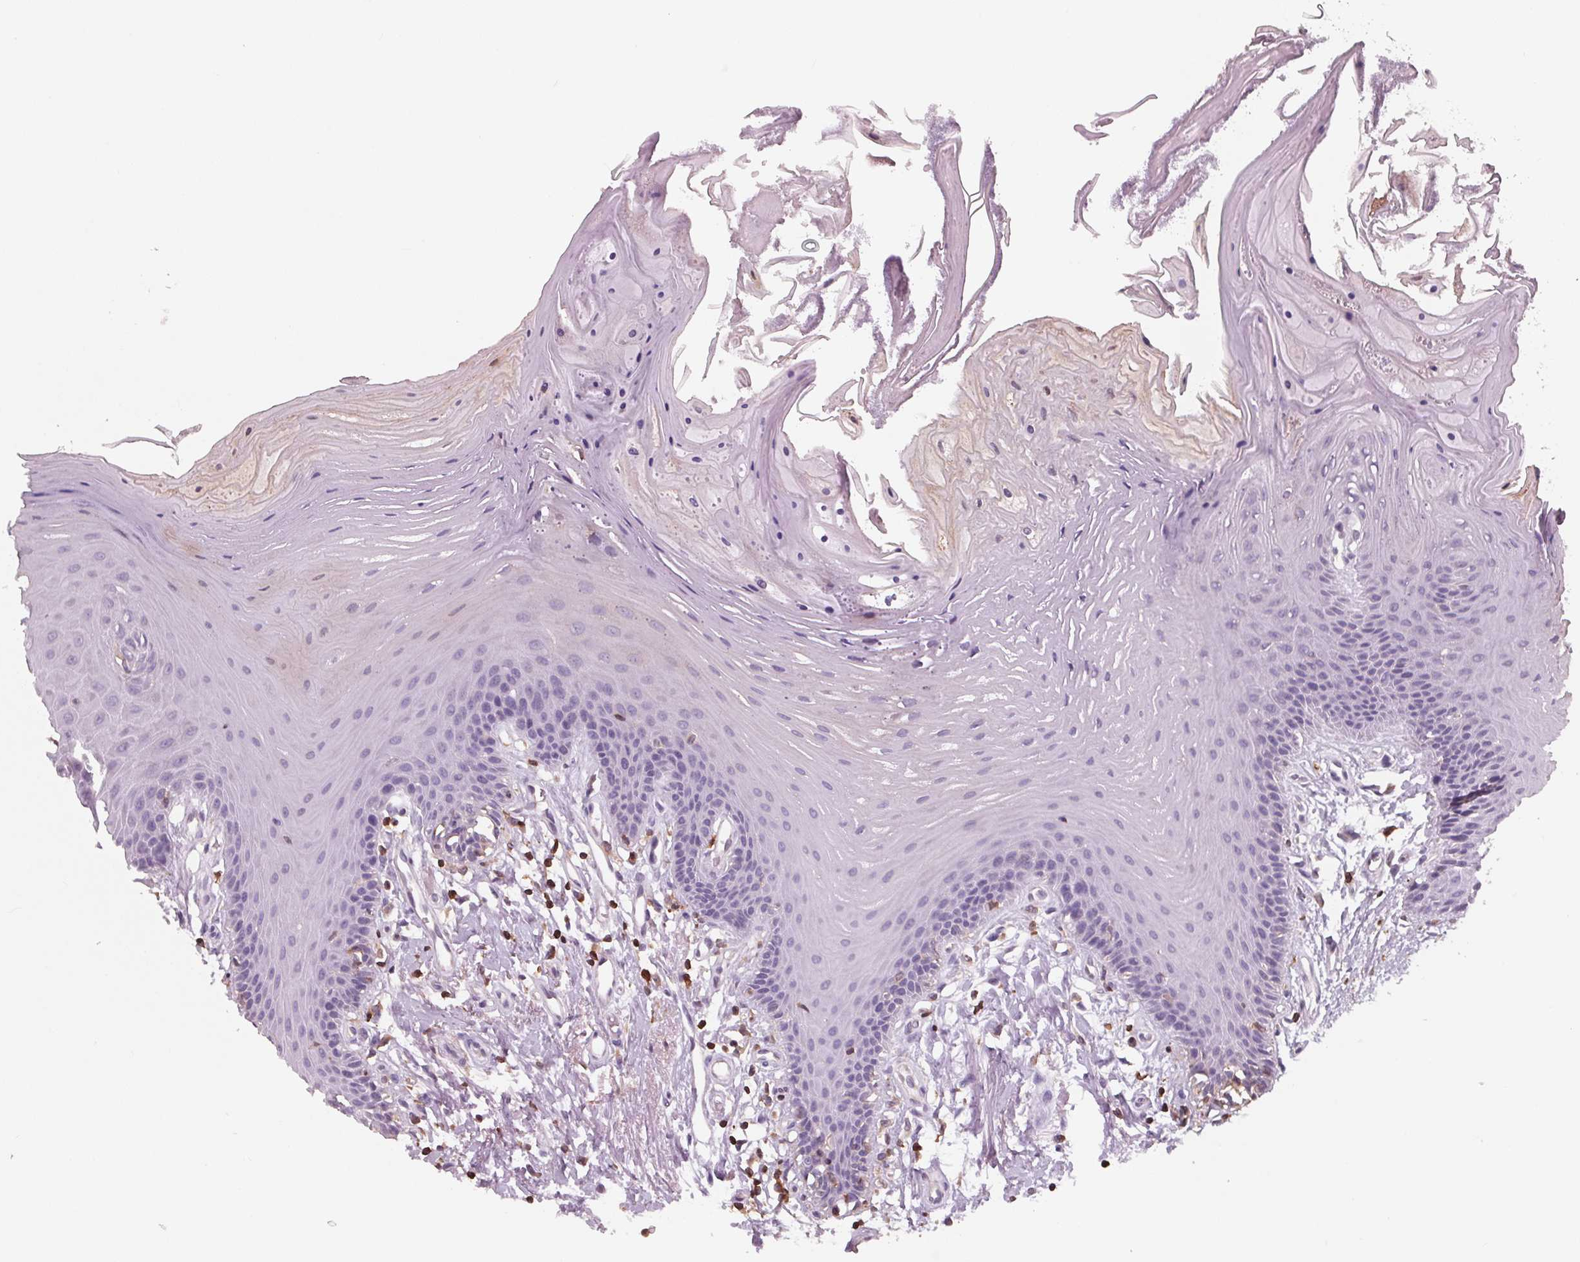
{"staining": {"intensity": "negative", "quantity": "none", "location": "none"}, "tissue": "oral mucosa", "cell_type": "Squamous epithelial cells", "image_type": "normal", "snomed": [{"axis": "morphology", "description": "Normal tissue, NOS"}, {"axis": "morphology", "description": "Normal morphology"}, {"axis": "topography", "description": "Oral tissue"}], "caption": "Immunohistochemistry of normal human oral mucosa demonstrates no expression in squamous epithelial cells. (Stains: DAB (3,3'-diaminobenzidine) immunohistochemistry (IHC) with hematoxylin counter stain, Microscopy: brightfield microscopy at high magnification).", "gene": "ARHGAP25", "patient": {"sex": "female", "age": 76}}